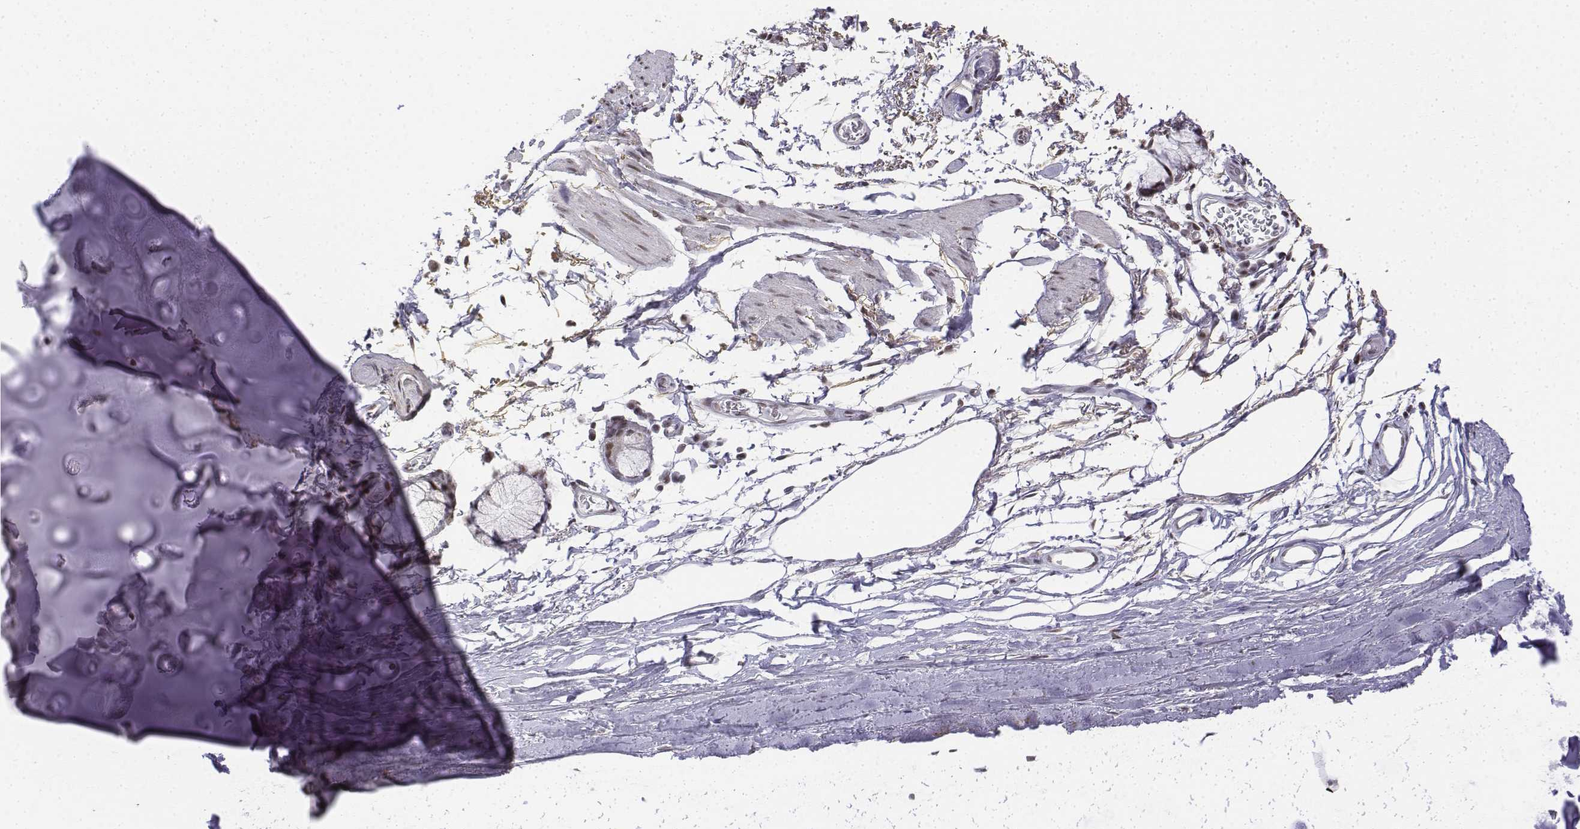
{"staining": {"intensity": "moderate", "quantity": ">75%", "location": "nuclear"}, "tissue": "soft tissue", "cell_type": "Chondrocytes", "image_type": "normal", "snomed": [{"axis": "morphology", "description": "Normal tissue, NOS"}, {"axis": "topography", "description": "Cartilage tissue"}, {"axis": "topography", "description": "Bronchus"}], "caption": "This image shows immunohistochemistry staining of benign human soft tissue, with medium moderate nuclear expression in approximately >75% of chondrocytes.", "gene": "SETD1A", "patient": {"sex": "female", "age": 79}}